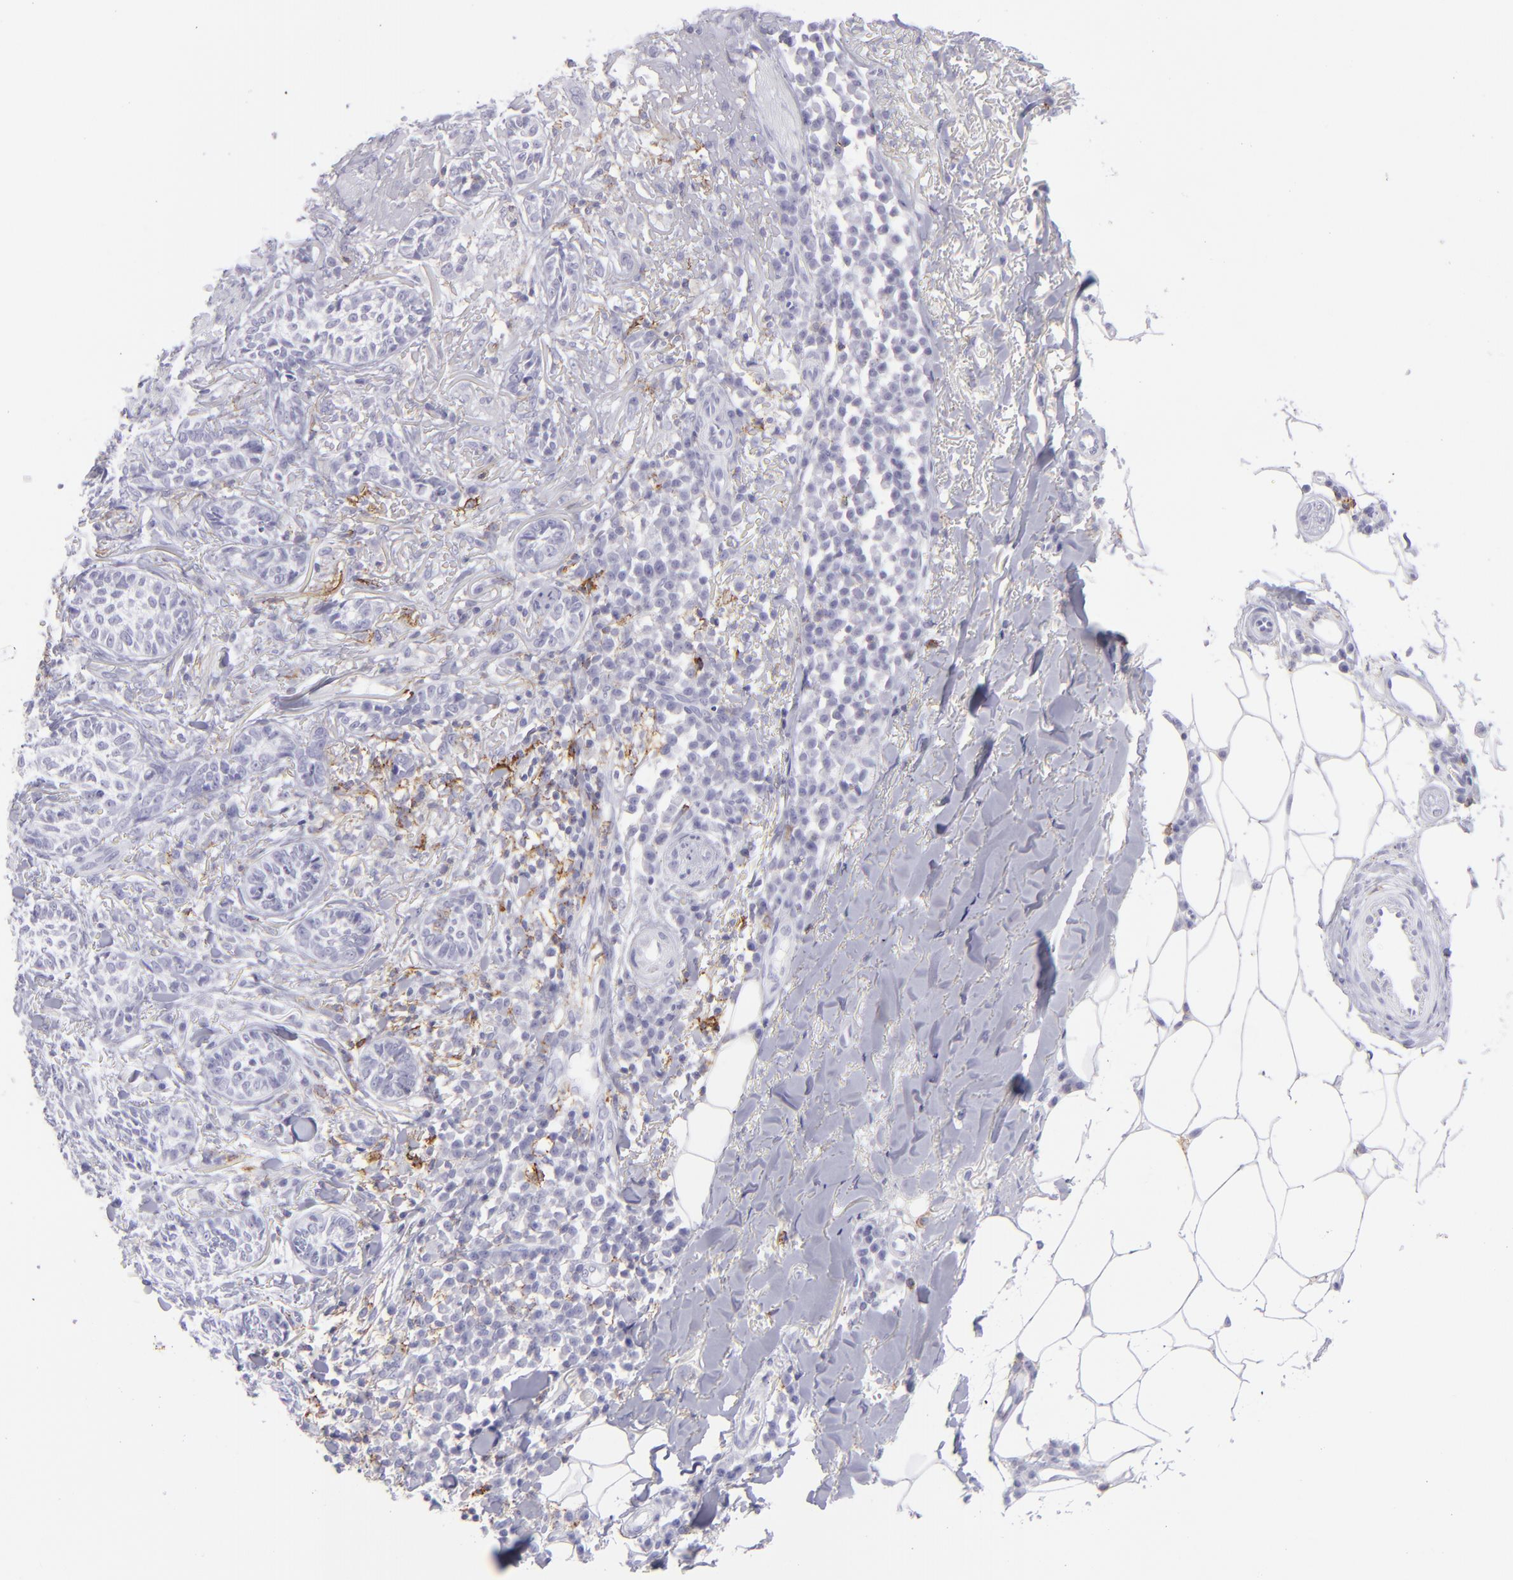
{"staining": {"intensity": "negative", "quantity": "none", "location": "none"}, "tissue": "skin cancer", "cell_type": "Tumor cells", "image_type": "cancer", "snomed": [{"axis": "morphology", "description": "Basal cell carcinoma"}, {"axis": "topography", "description": "Skin"}], "caption": "High magnification brightfield microscopy of skin basal cell carcinoma stained with DAB (brown) and counterstained with hematoxylin (blue): tumor cells show no significant staining.", "gene": "SELPLG", "patient": {"sex": "female", "age": 89}}